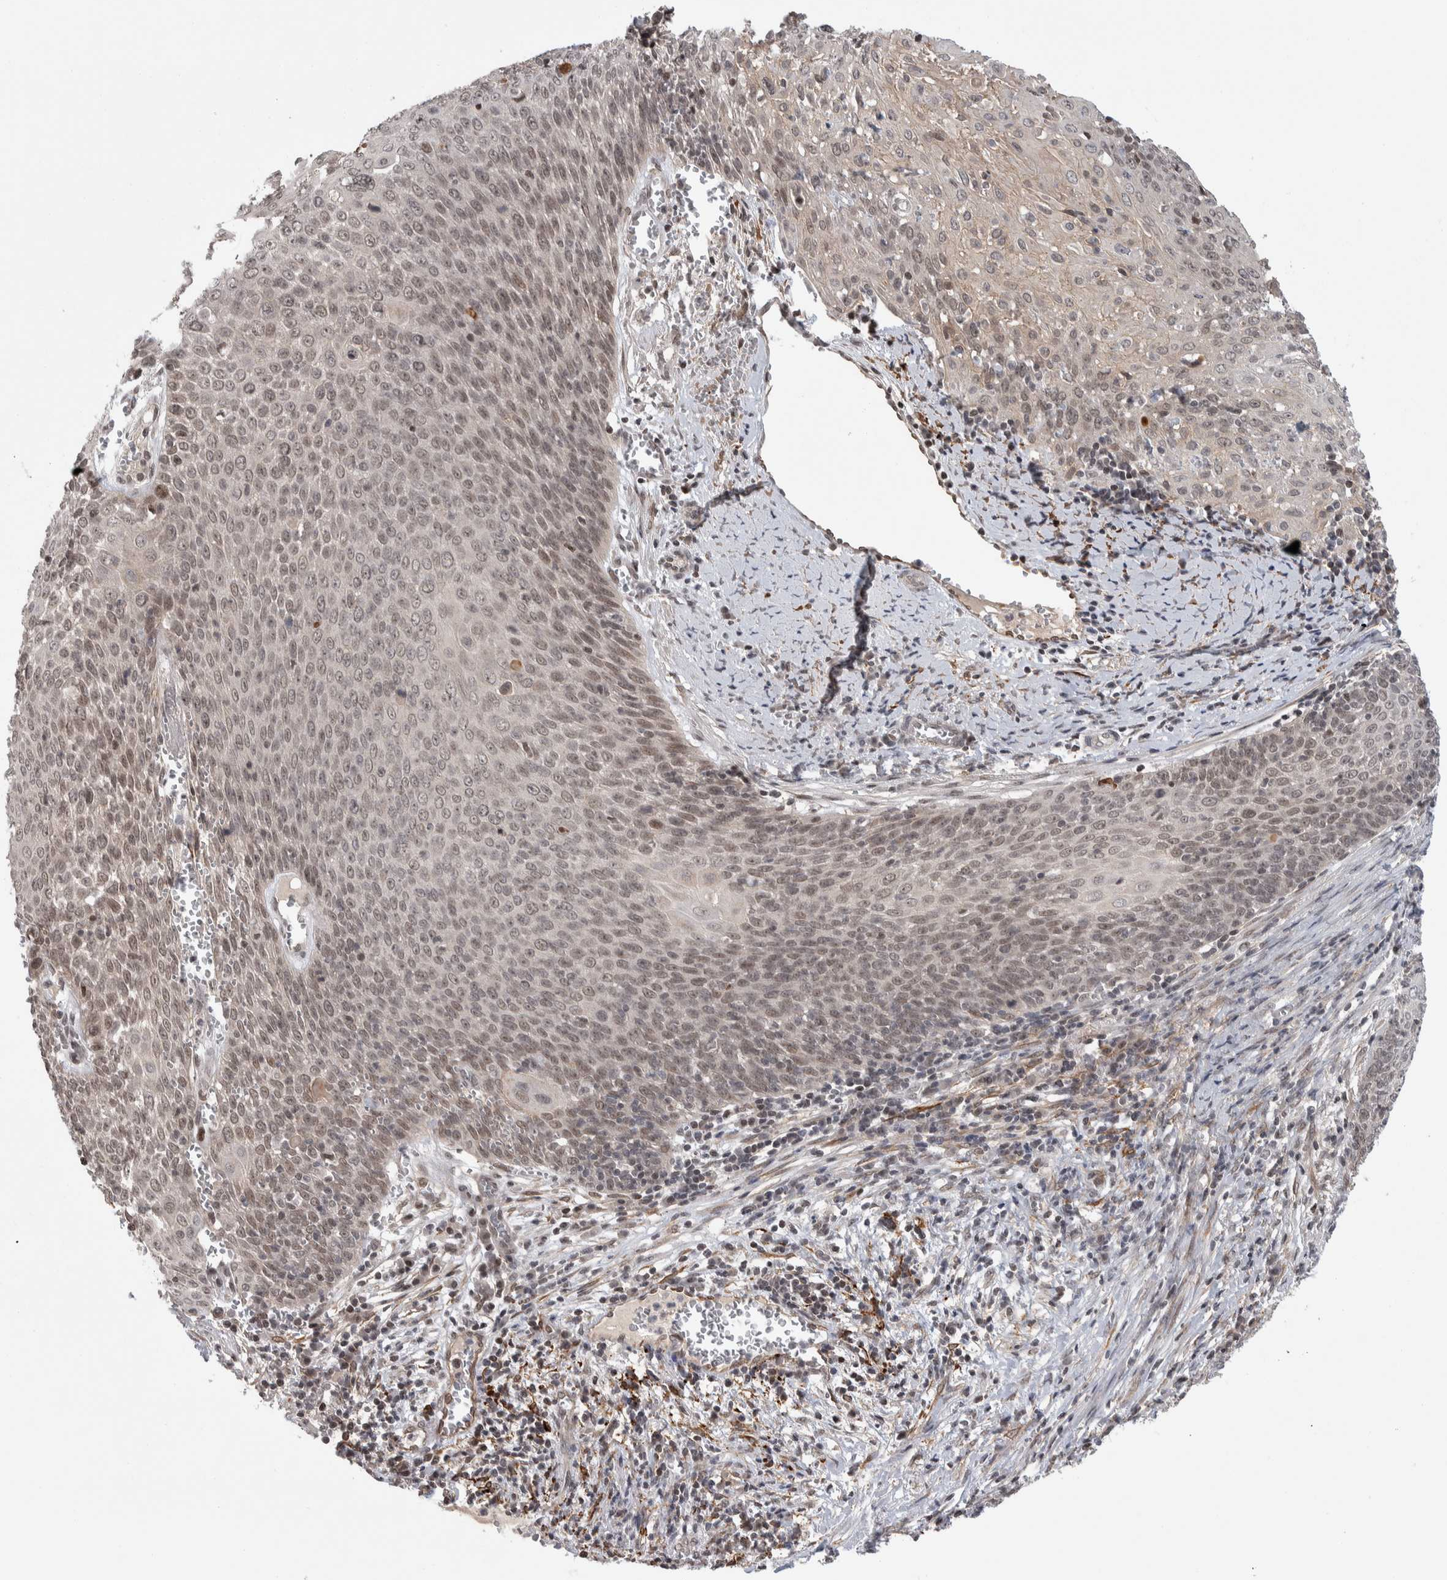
{"staining": {"intensity": "weak", "quantity": "25%-75%", "location": "nuclear"}, "tissue": "cervical cancer", "cell_type": "Tumor cells", "image_type": "cancer", "snomed": [{"axis": "morphology", "description": "Squamous cell carcinoma, NOS"}, {"axis": "topography", "description": "Cervix"}], "caption": "Protein expression analysis of human cervical cancer reveals weak nuclear positivity in about 25%-75% of tumor cells.", "gene": "ZSCAN21", "patient": {"sex": "female", "age": 39}}